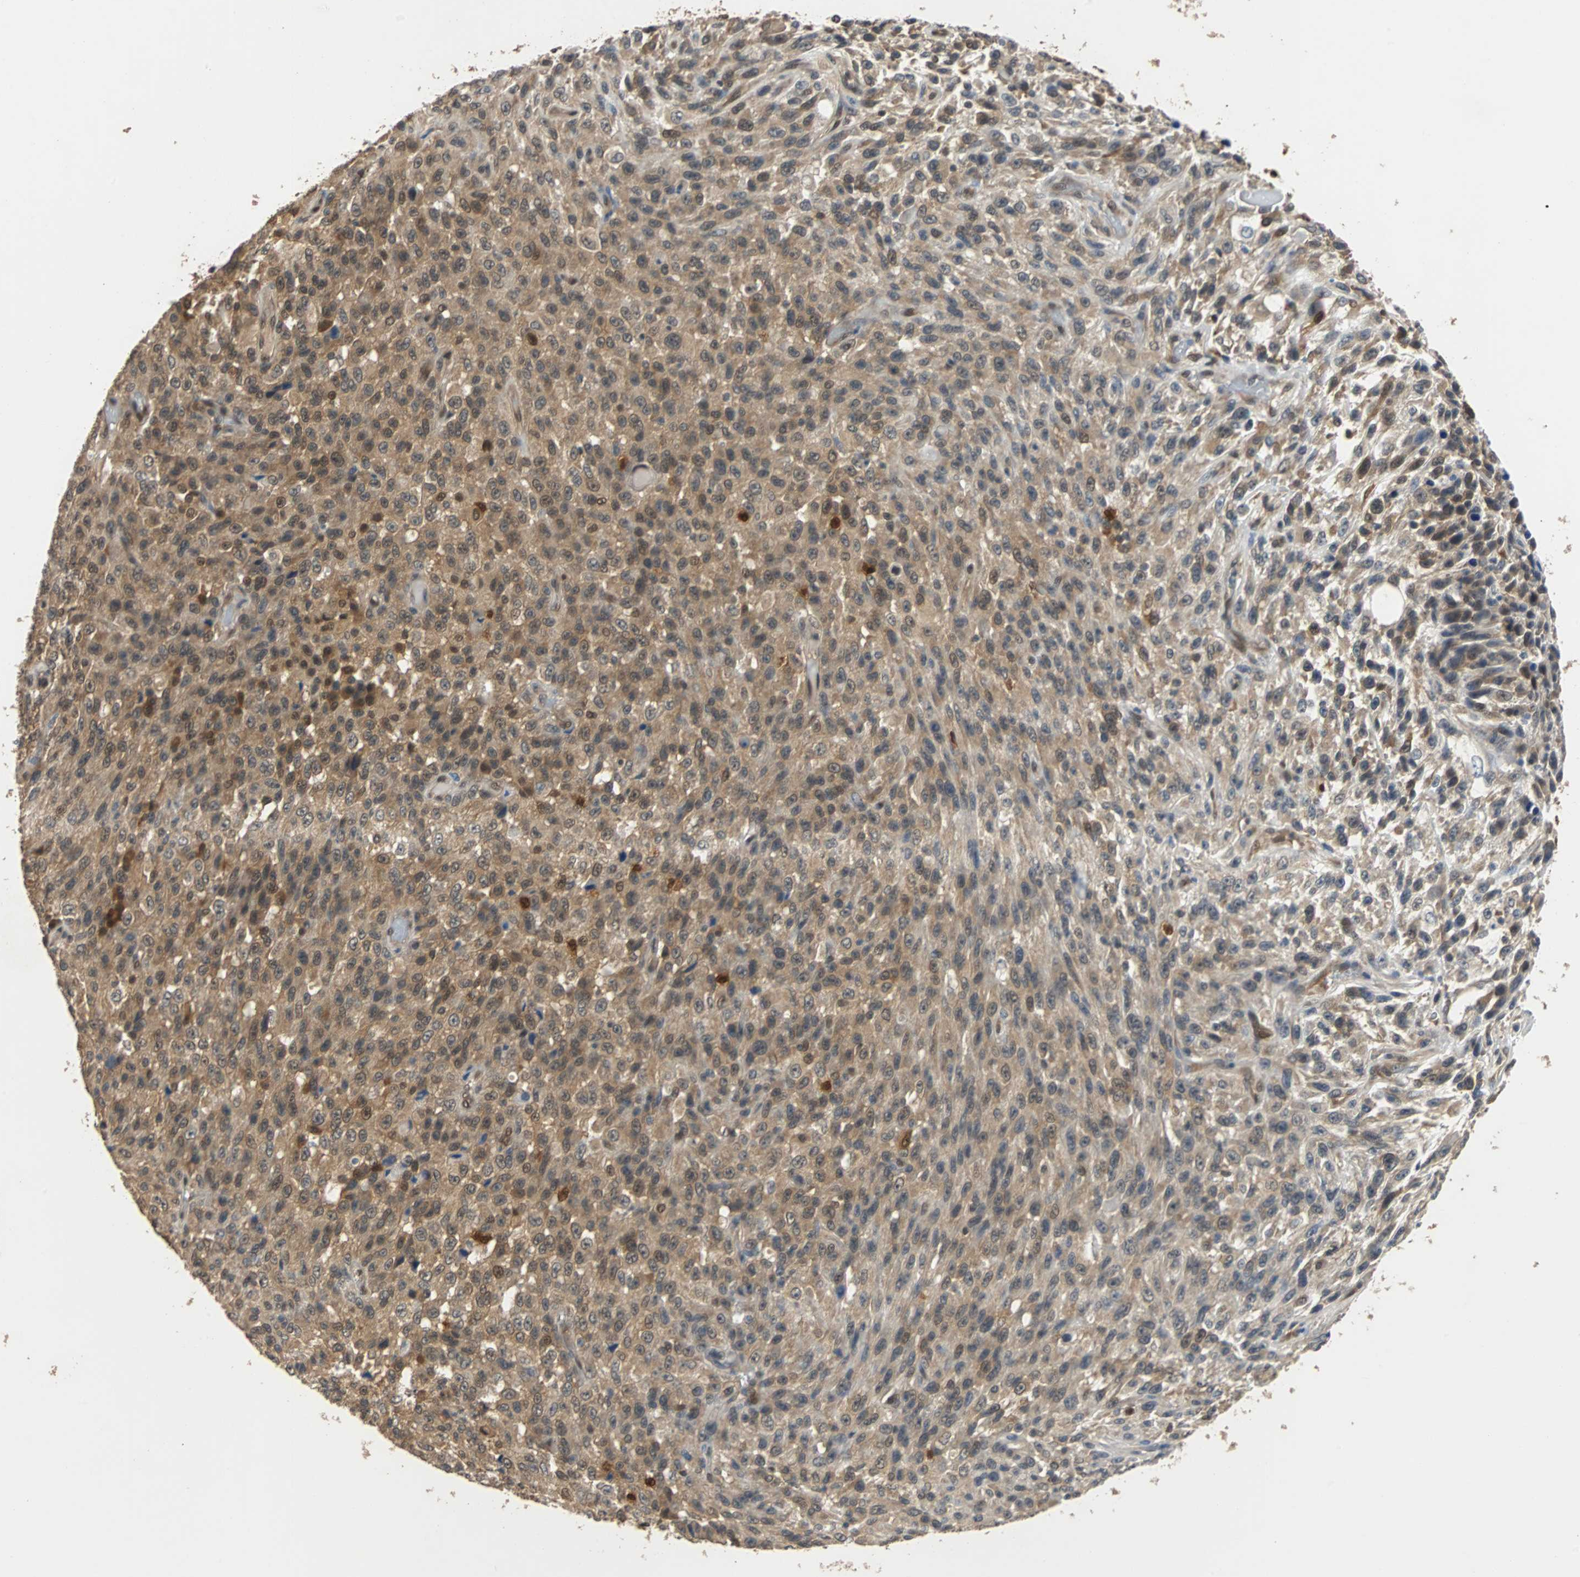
{"staining": {"intensity": "moderate", "quantity": ">75%", "location": "cytoplasmic/membranous"}, "tissue": "urothelial cancer", "cell_type": "Tumor cells", "image_type": "cancer", "snomed": [{"axis": "morphology", "description": "Urothelial carcinoma, High grade"}, {"axis": "topography", "description": "Urinary bladder"}], "caption": "Moderate cytoplasmic/membranous staining for a protein is appreciated in approximately >75% of tumor cells of urothelial carcinoma (high-grade) using immunohistochemistry.", "gene": "PRDX6", "patient": {"sex": "male", "age": 66}}